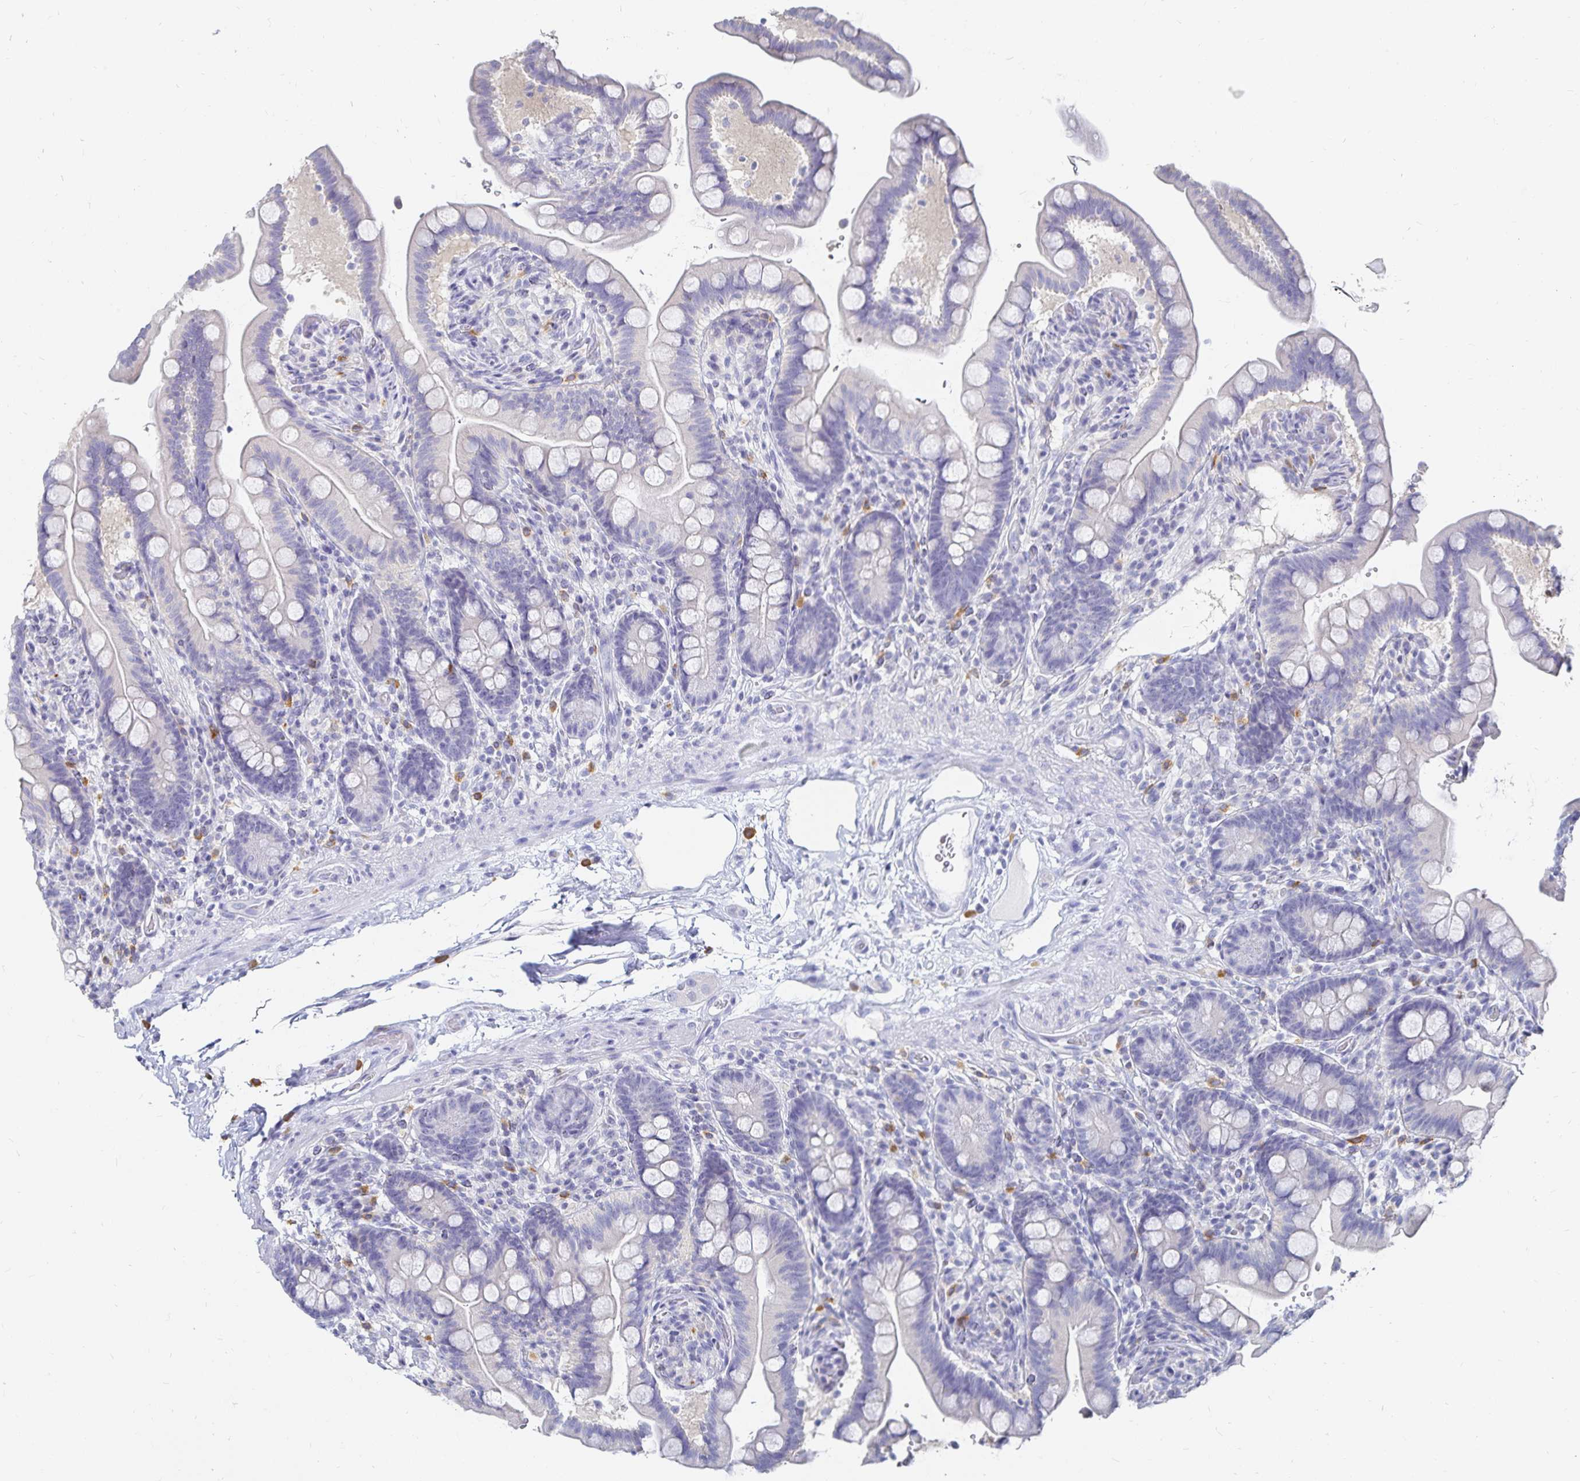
{"staining": {"intensity": "negative", "quantity": "none", "location": "none"}, "tissue": "colon", "cell_type": "Endothelial cells", "image_type": "normal", "snomed": [{"axis": "morphology", "description": "Normal tissue, NOS"}, {"axis": "topography", "description": "Smooth muscle"}, {"axis": "topography", "description": "Colon"}], "caption": "The histopathology image shows no staining of endothelial cells in normal colon.", "gene": "TNIP1", "patient": {"sex": "male", "age": 73}}